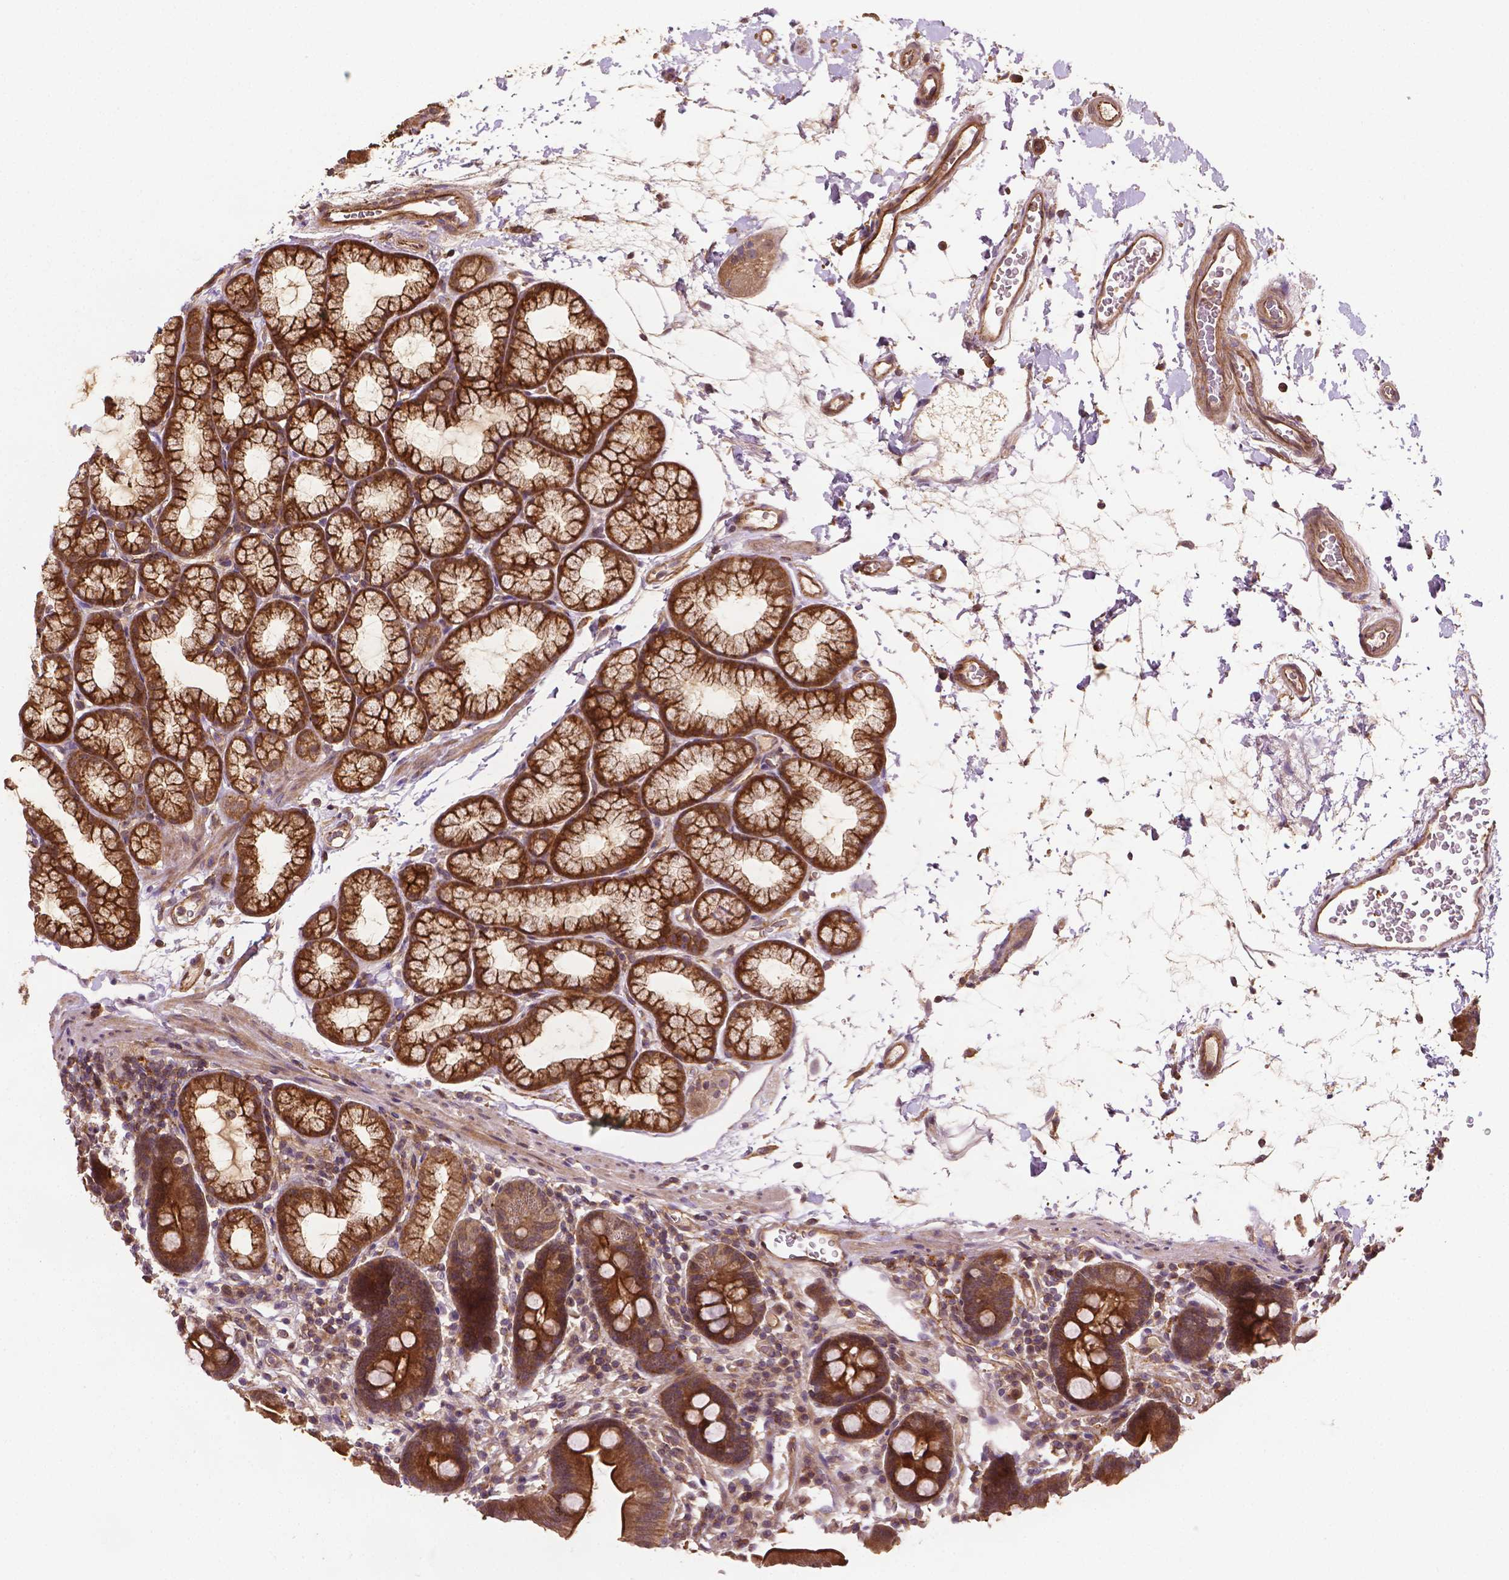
{"staining": {"intensity": "moderate", "quantity": ">75%", "location": "cytoplasmic/membranous"}, "tissue": "duodenum", "cell_type": "Glandular cells", "image_type": "normal", "snomed": [{"axis": "morphology", "description": "Normal tissue, NOS"}, {"axis": "topography", "description": "Pancreas"}, {"axis": "topography", "description": "Duodenum"}], "caption": "An immunohistochemistry (IHC) photomicrograph of normal tissue is shown. Protein staining in brown labels moderate cytoplasmic/membranous positivity in duodenum within glandular cells.", "gene": "ZMYND19", "patient": {"sex": "male", "age": 59}}